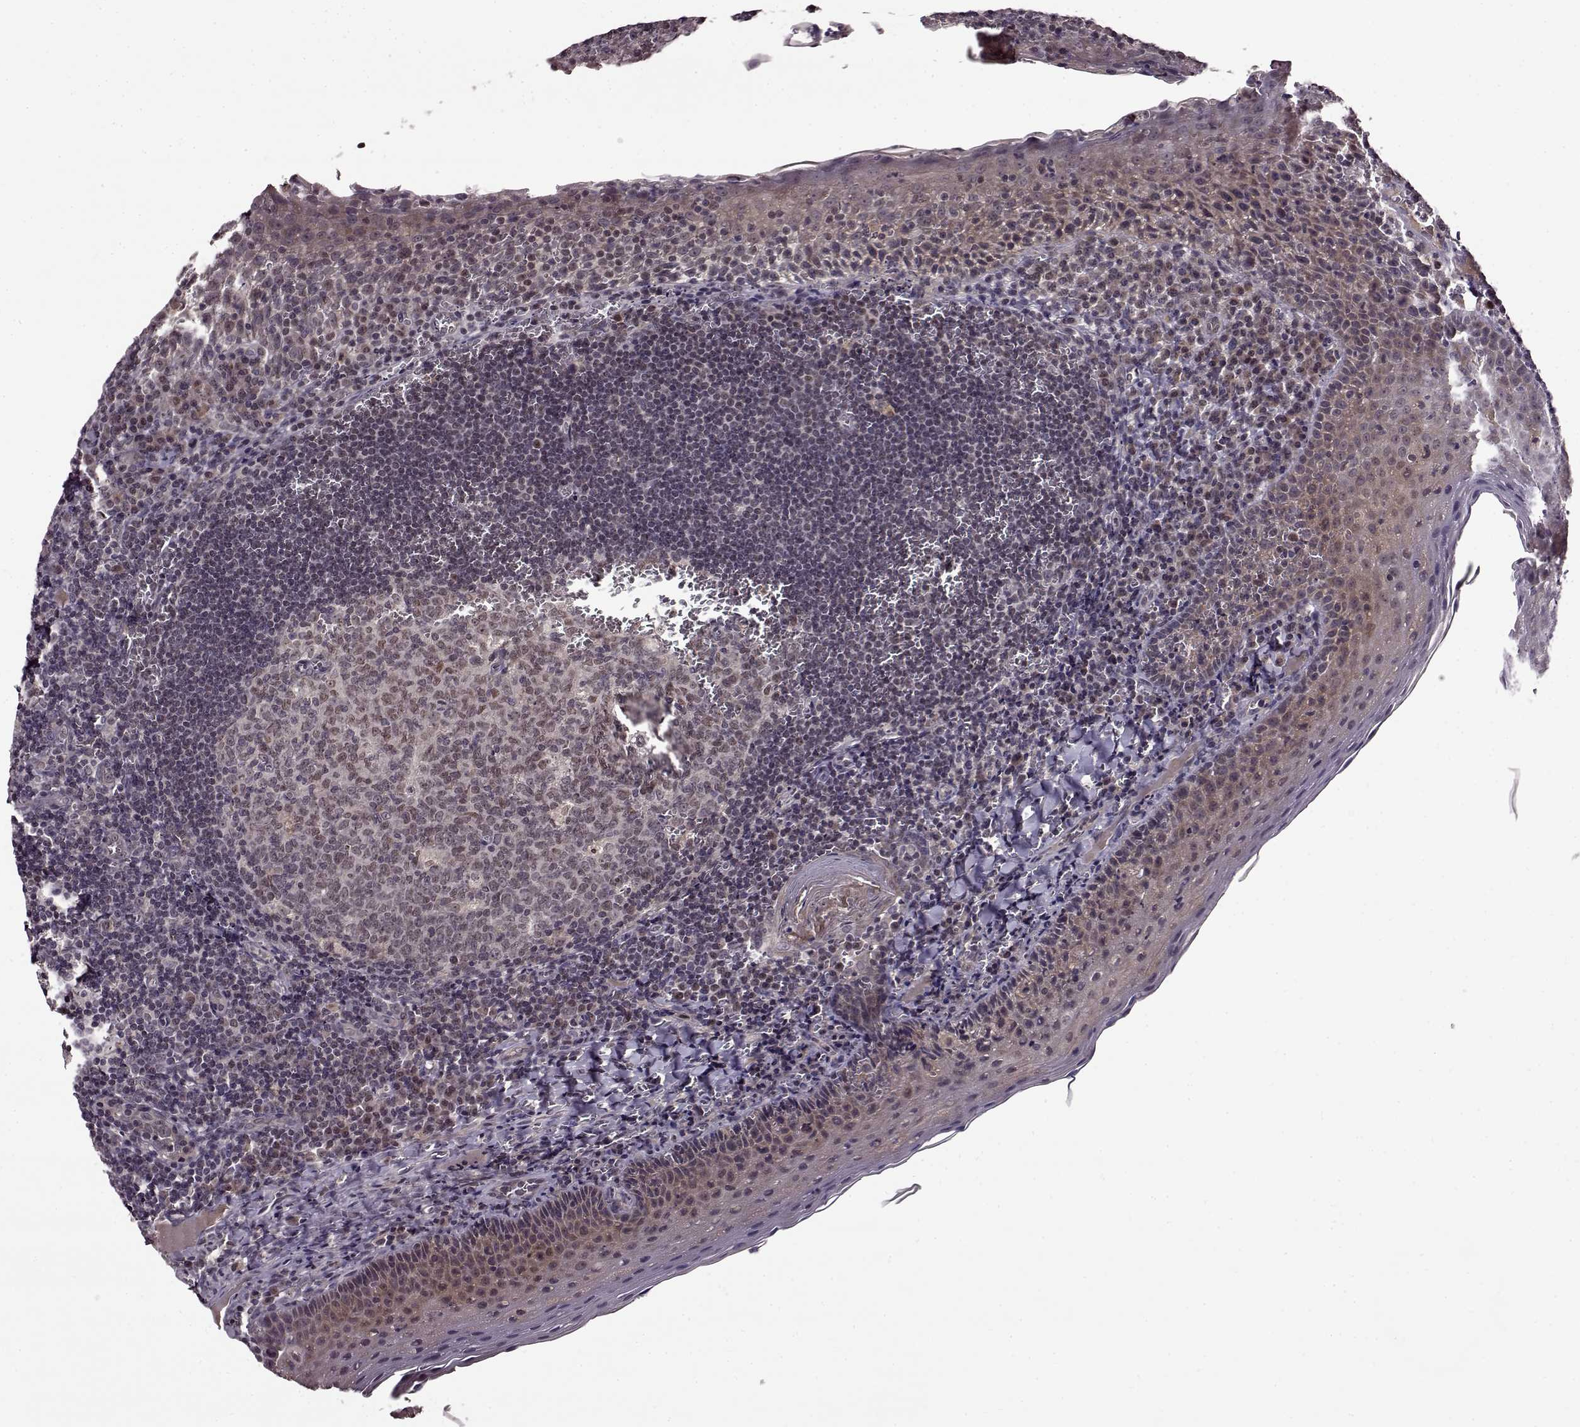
{"staining": {"intensity": "weak", "quantity": "<25%", "location": "cytoplasmic/membranous"}, "tissue": "tonsil", "cell_type": "Germinal center cells", "image_type": "normal", "snomed": [{"axis": "morphology", "description": "Normal tissue, NOS"}, {"axis": "morphology", "description": "Inflammation, NOS"}, {"axis": "topography", "description": "Tonsil"}], "caption": "Immunohistochemistry histopathology image of benign human tonsil stained for a protein (brown), which shows no positivity in germinal center cells.", "gene": "MAIP1", "patient": {"sex": "female", "age": 31}}